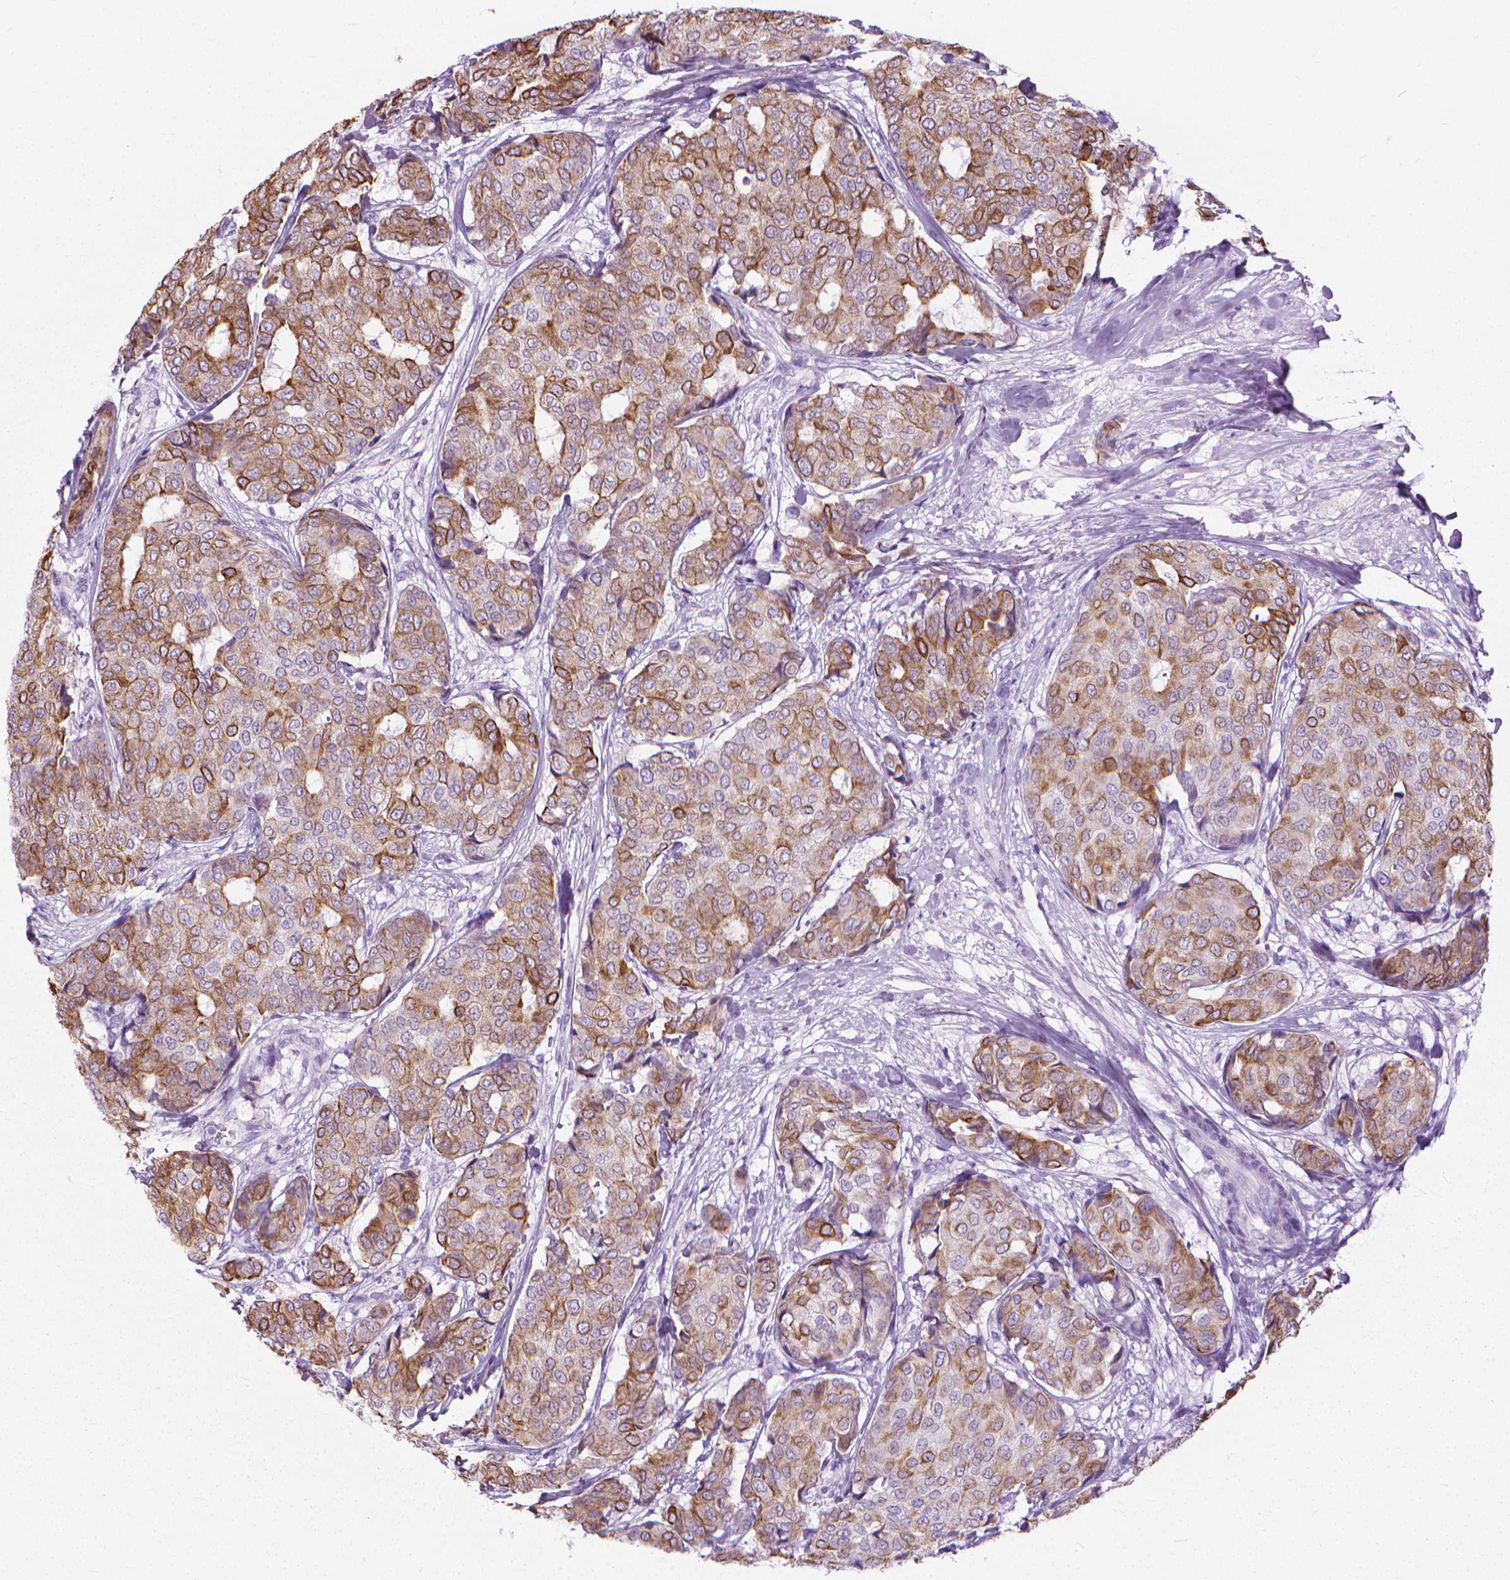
{"staining": {"intensity": "moderate", "quantity": "25%-75%", "location": "cytoplasmic/membranous"}, "tissue": "breast cancer", "cell_type": "Tumor cells", "image_type": "cancer", "snomed": [{"axis": "morphology", "description": "Duct carcinoma"}, {"axis": "topography", "description": "Breast"}], "caption": "The histopathology image displays immunohistochemical staining of breast cancer. There is moderate cytoplasmic/membranous expression is appreciated in approximately 25%-75% of tumor cells. (DAB (3,3'-diaminobenzidine) IHC with brightfield microscopy, high magnification).", "gene": "HTR2B", "patient": {"sex": "female", "age": 75}}